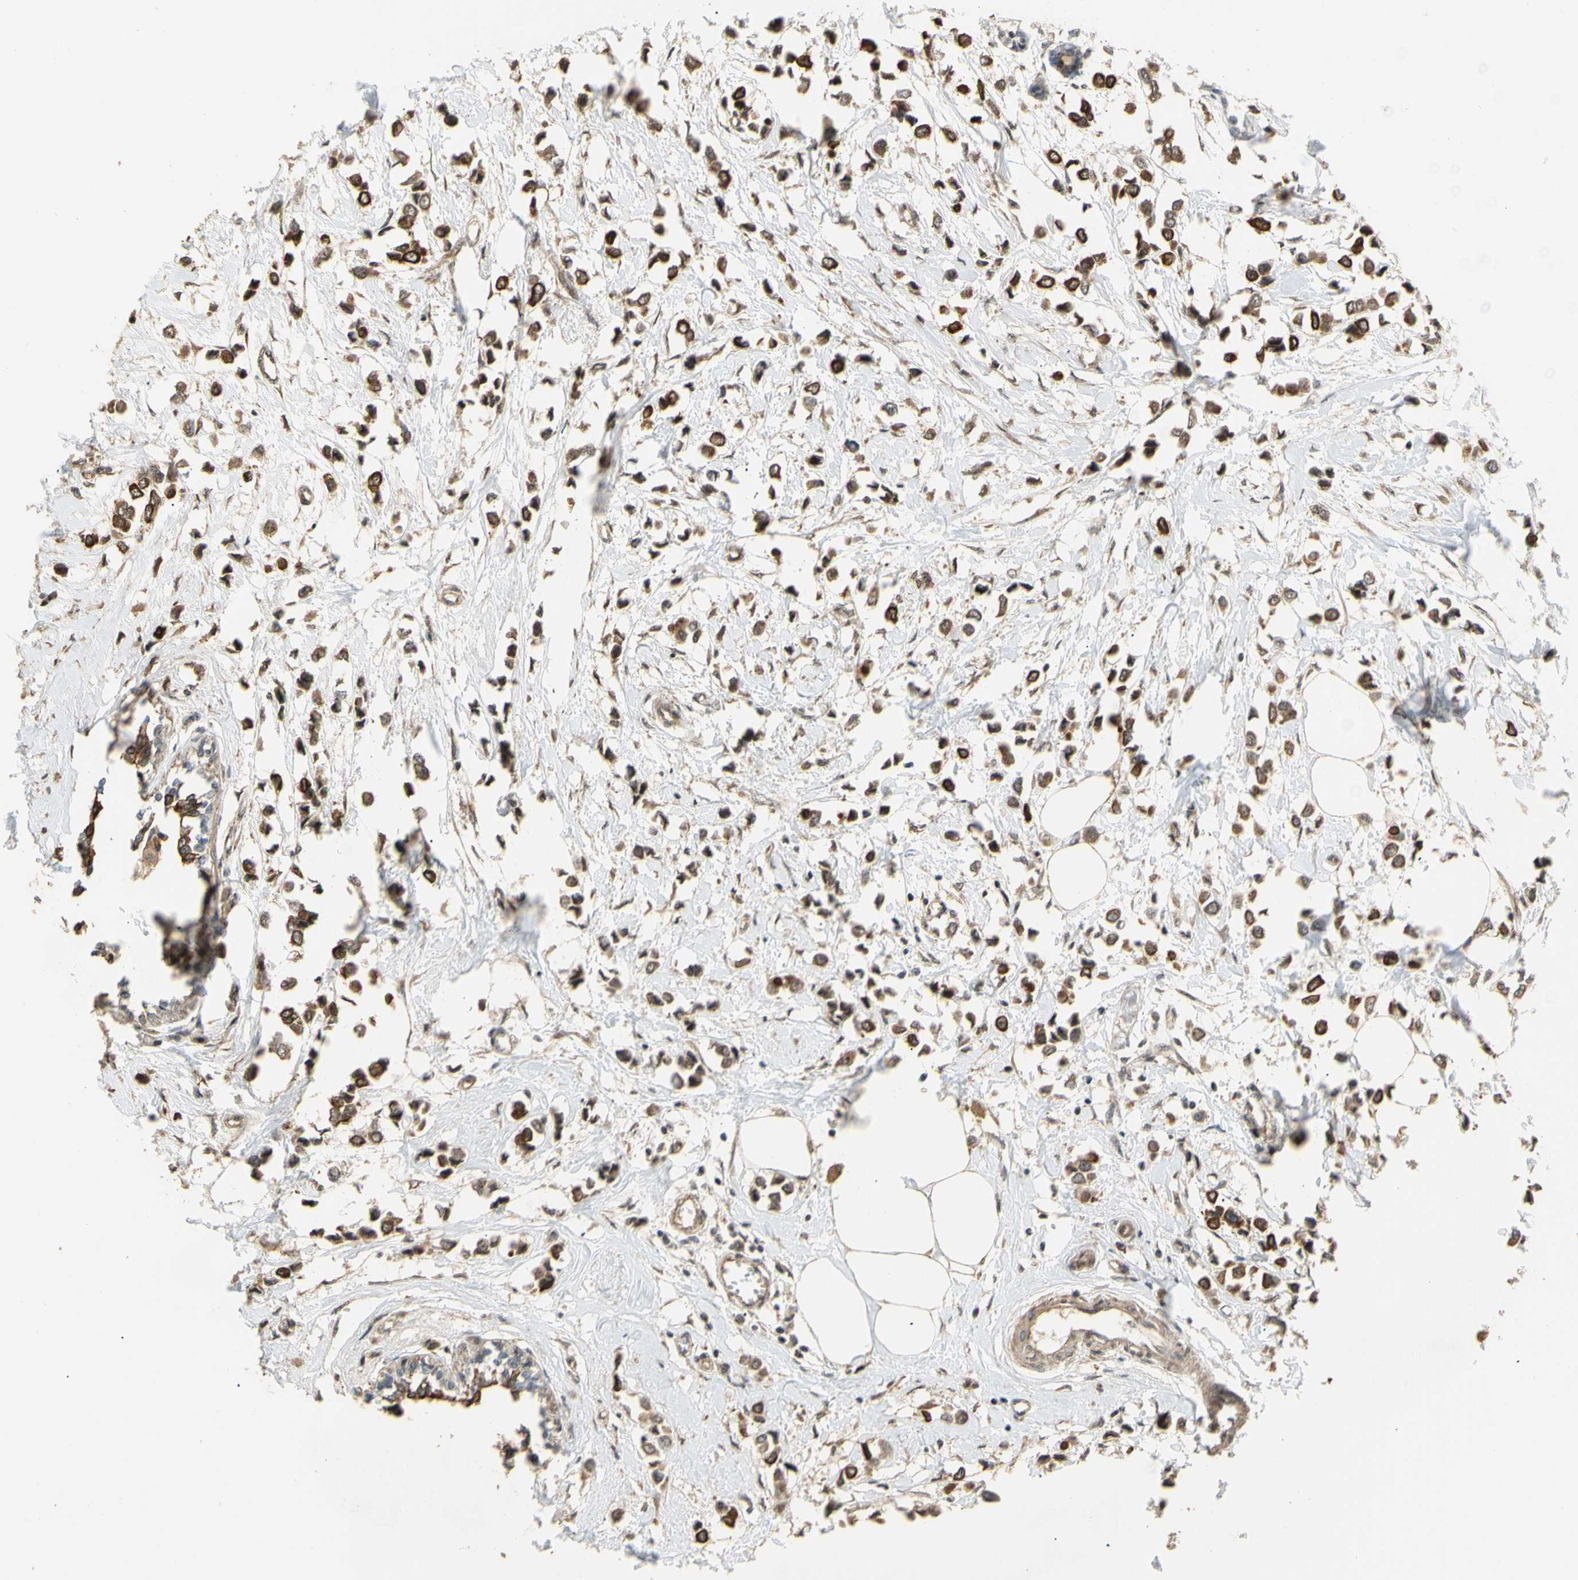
{"staining": {"intensity": "strong", "quantity": ">75%", "location": "cytoplasmic/membranous"}, "tissue": "breast cancer", "cell_type": "Tumor cells", "image_type": "cancer", "snomed": [{"axis": "morphology", "description": "Lobular carcinoma"}, {"axis": "topography", "description": "Breast"}], "caption": "This histopathology image demonstrates immunohistochemistry staining of lobular carcinoma (breast), with high strong cytoplasmic/membranous staining in approximately >75% of tumor cells.", "gene": "GTF2E2", "patient": {"sex": "female", "age": 51}}